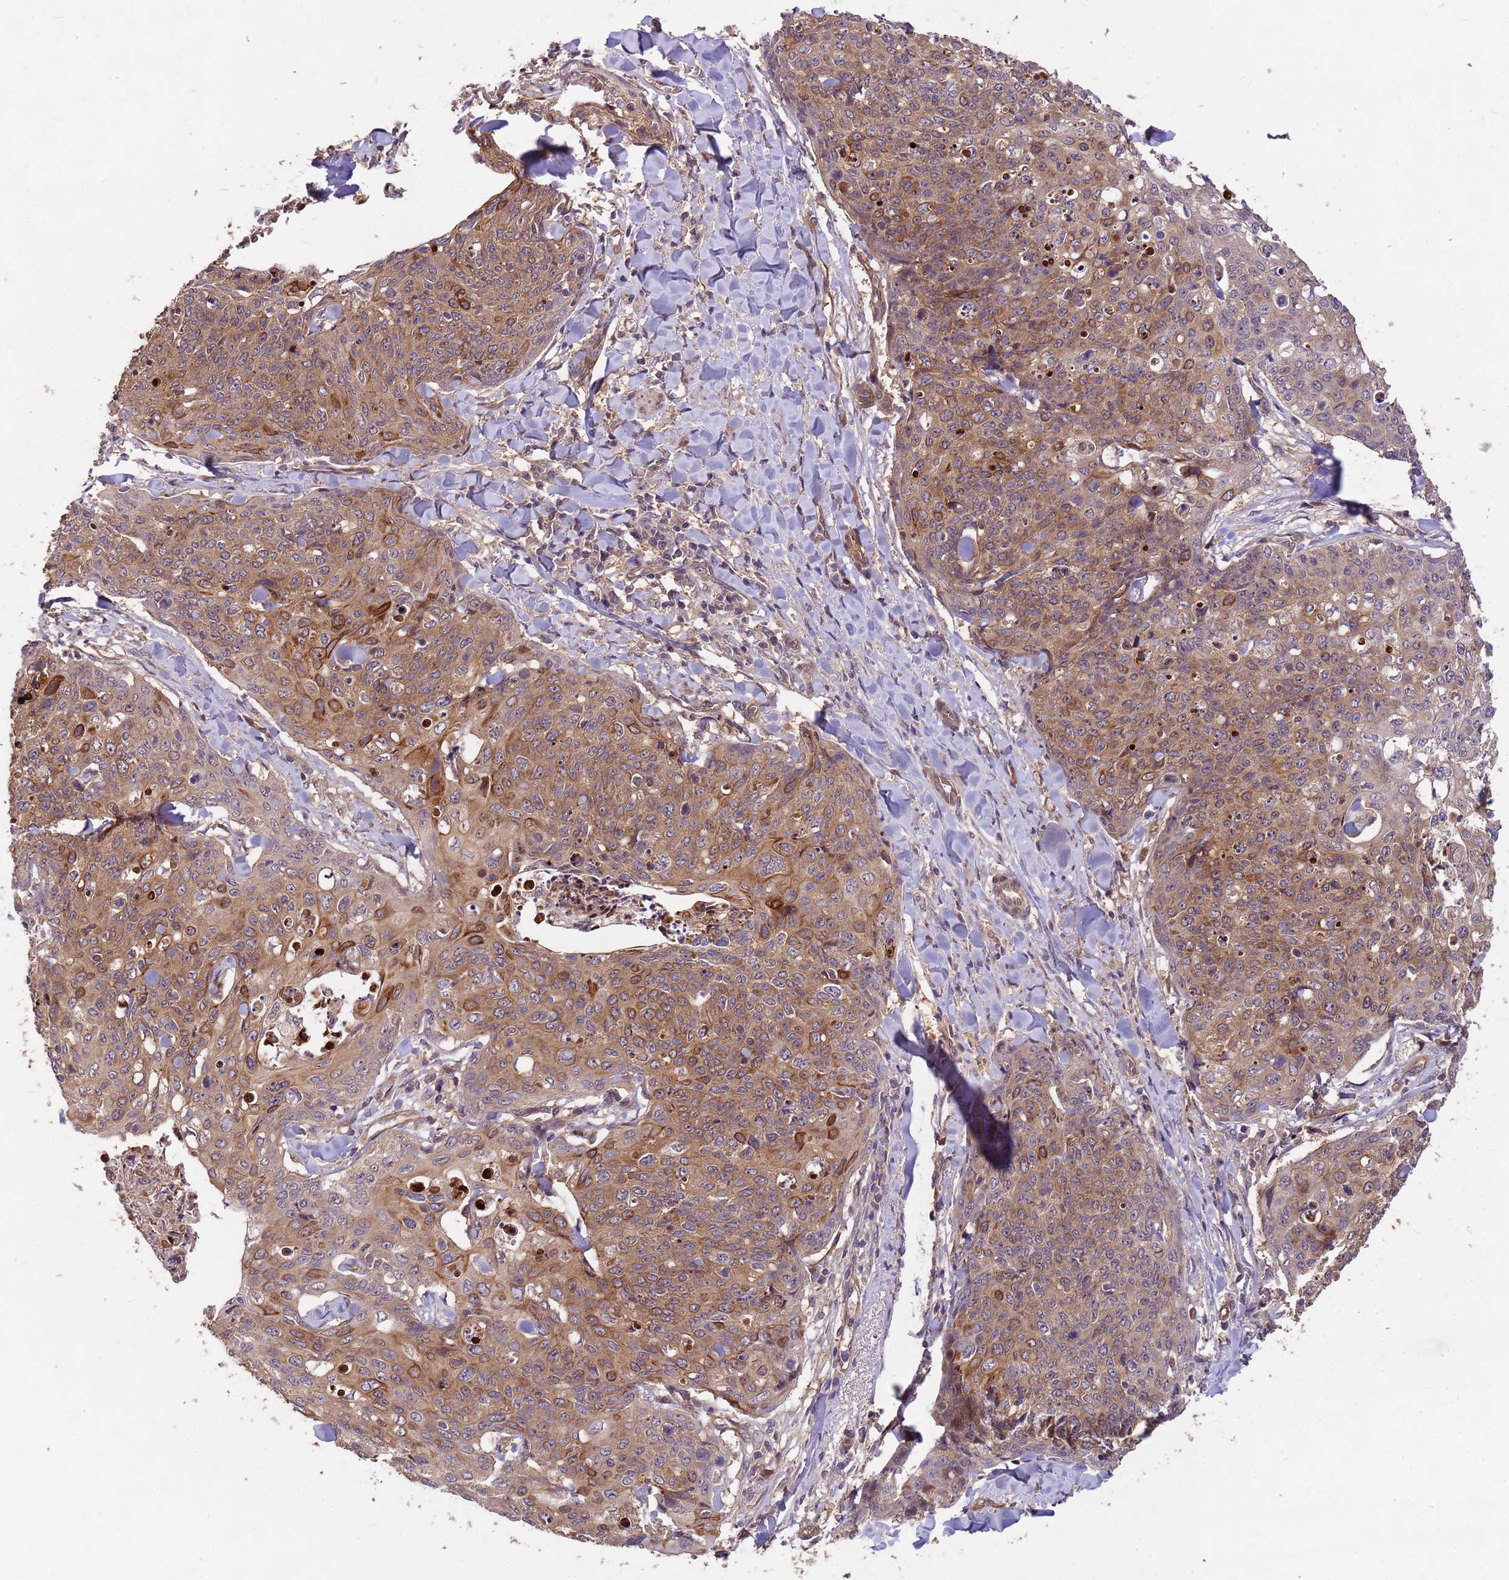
{"staining": {"intensity": "moderate", "quantity": ">75%", "location": "cytoplasmic/membranous"}, "tissue": "skin cancer", "cell_type": "Tumor cells", "image_type": "cancer", "snomed": [{"axis": "morphology", "description": "Squamous cell carcinoma, NOS"}, {"axis": "topography", "description": "Skin"}, {"axis": "topography", "description": "Vulva"}], "caption": "Immunohistochemical staining of human skin cancer (squamous cell carcinoma) demonstrates moderate cytoplasmic/membranous protein positivity in approximately >75% of tumor cells.", "gene": "PPP2CB", "patient": {"sex": "female", "age": 85}}